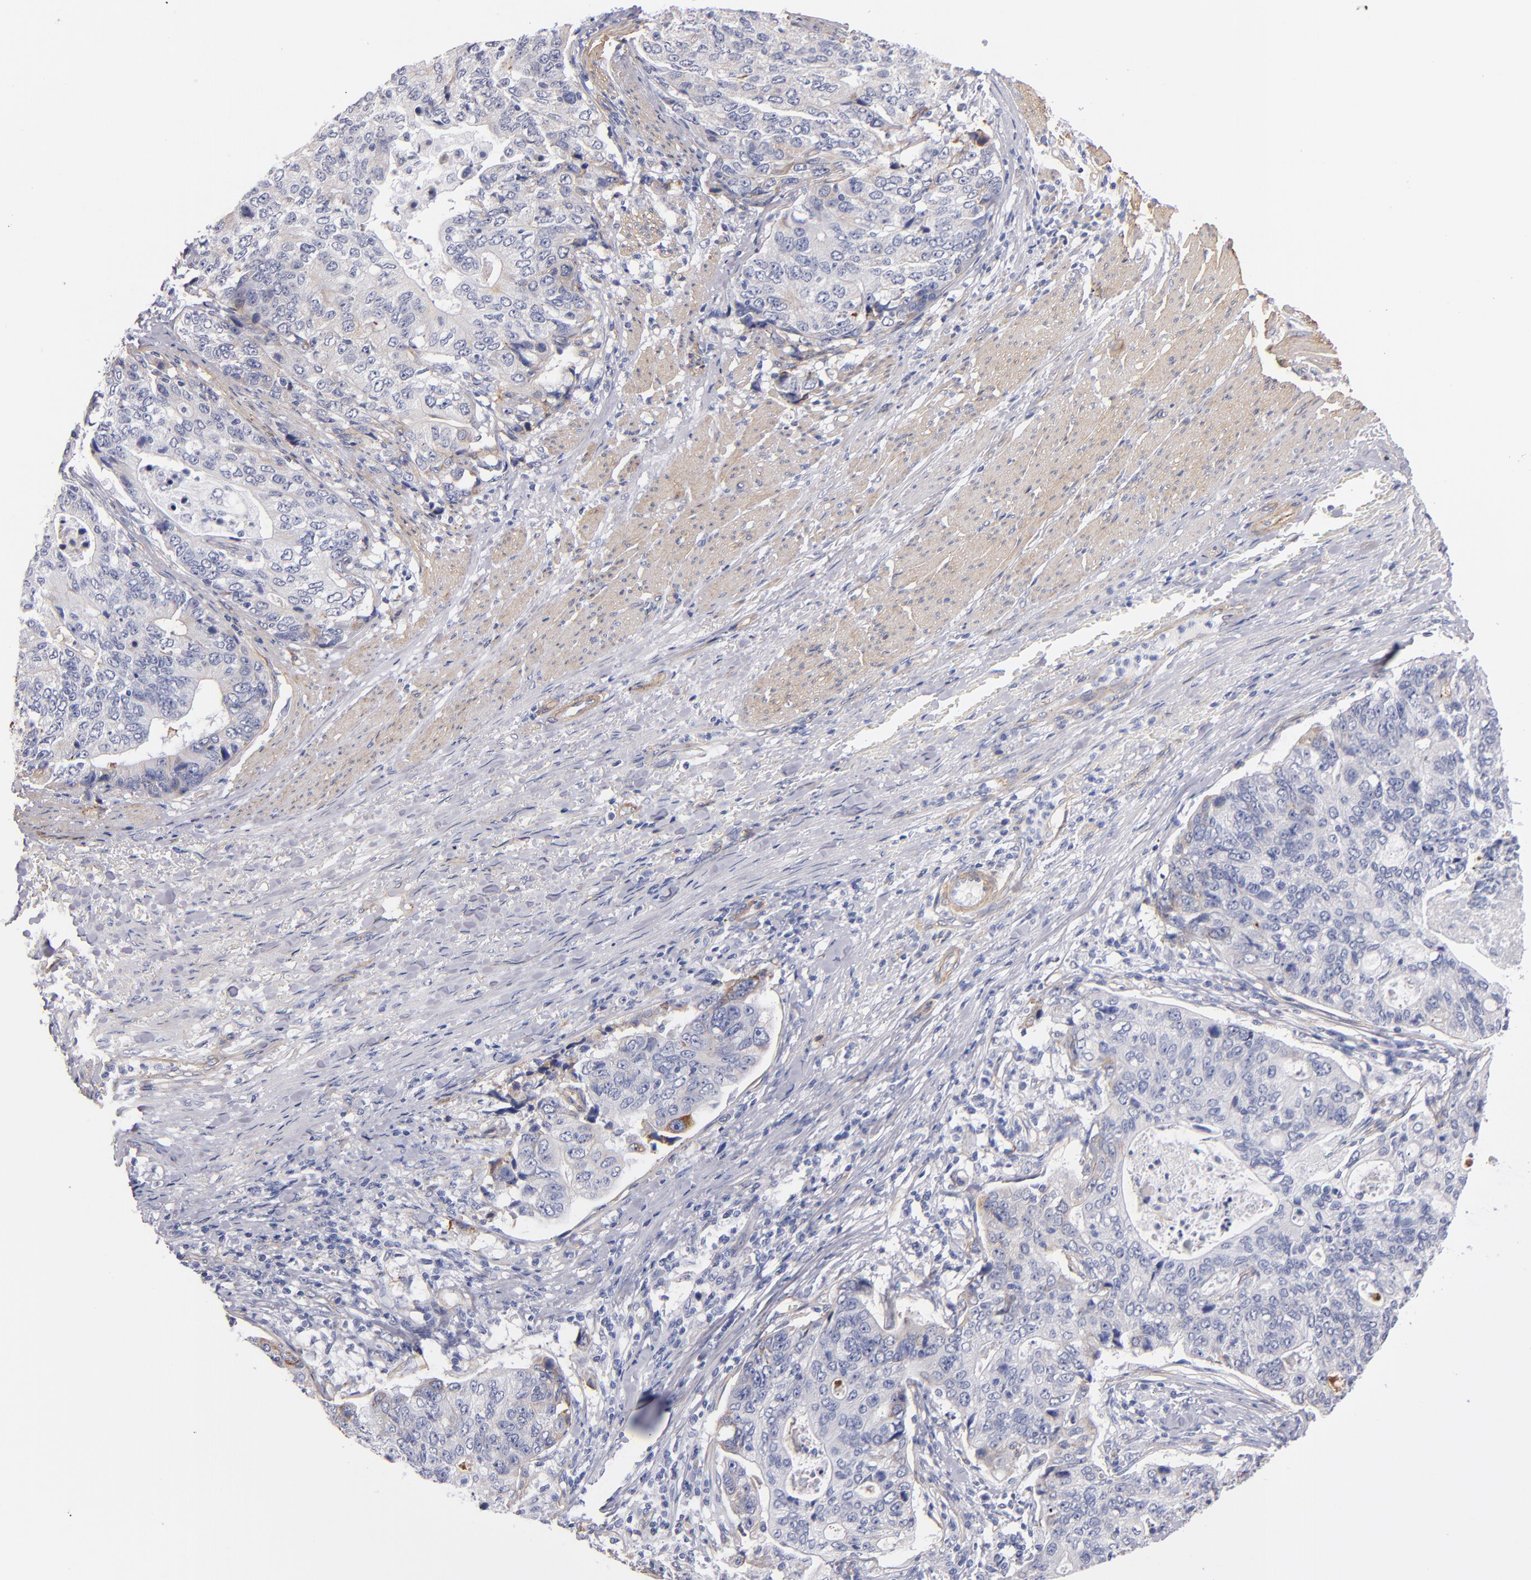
{"staining": {"intensity": "weak", "quantity": "25%-75%", "location": "cytoplasmic/membranous"}, "tissue": "stomach cancer", "cell_type": "Tumor cells", "image_type": "cancer", "snomed": [{"axis": "morphology", "description": "Adenocarcinoma, NOS"}, {"axis": "topography", "description": "Esophagus"}, {"axis": "topography", "description": "Stomach"}], "caption": "Immunohistochemical staining of human adenocarcinoma (stomach) shows weak cytoplasmic/membranous protein expression in approximately 25%-75% of tumor cells.", "gene": "LAMC1", "patient": {"sex": "male", "age": 74}}